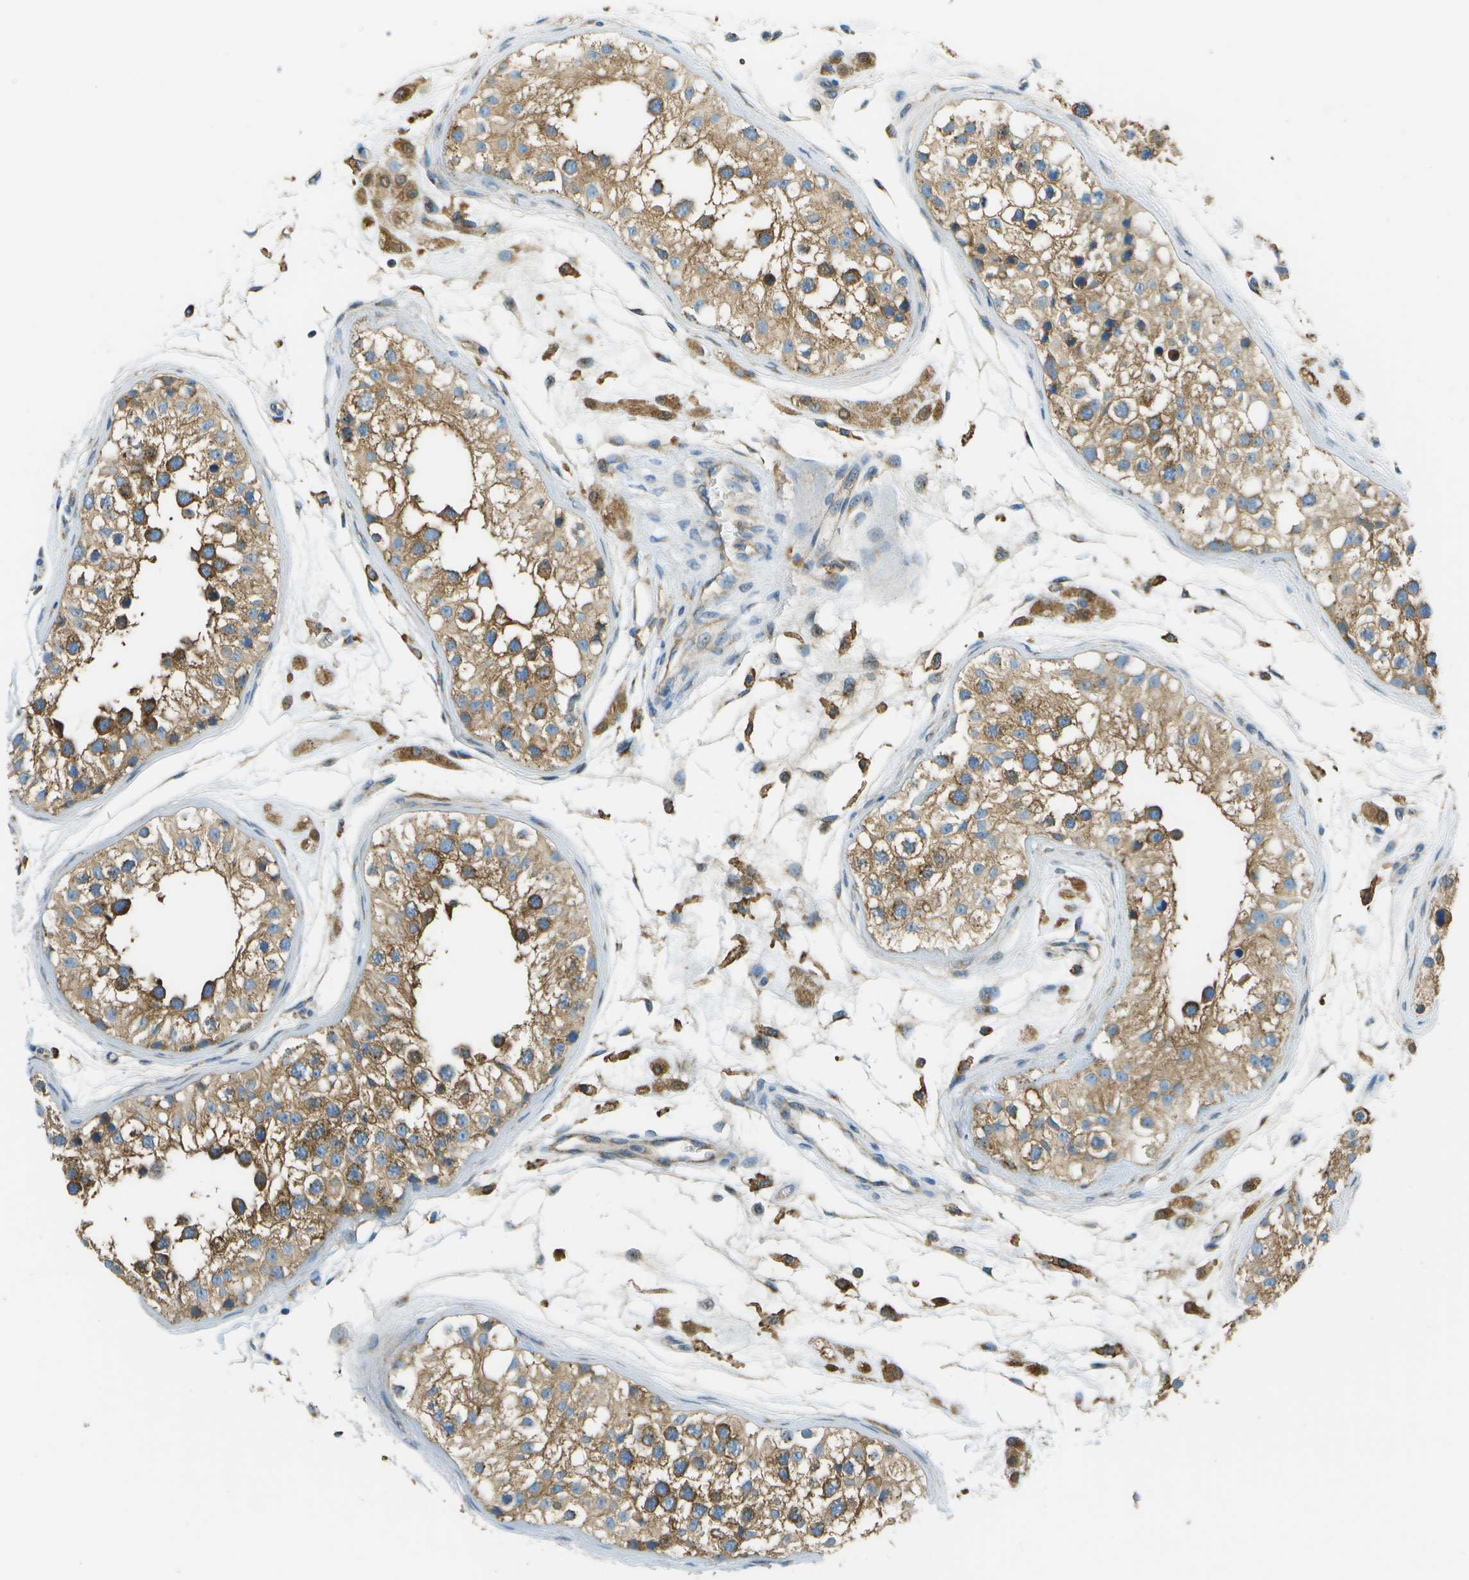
{"staining": {"intensity": "moderate", "quantity": ">75%", "location": "cytoplasmic/membranous"}, "tissue": "testis", "cell_type": "Cells in seminiferous ducts", "image_type": "normal", "snomed": [{"axis": "morphology", "description": "Normal tissue, NOS"}, {"axis": "morphology", "description": "Adenocarcinoma, metastatic, NOS"}, {"axis": "topography", "description": "Testis"}], "caption": "Immunohistochemical staining of benign human testis demonstrates moderate cytoplasmic/membranous protein expression in approximately >75% of cells in seminiferous ducts.", "gene": "CLTC", "patient": {"sex": "male", "age": 26}}